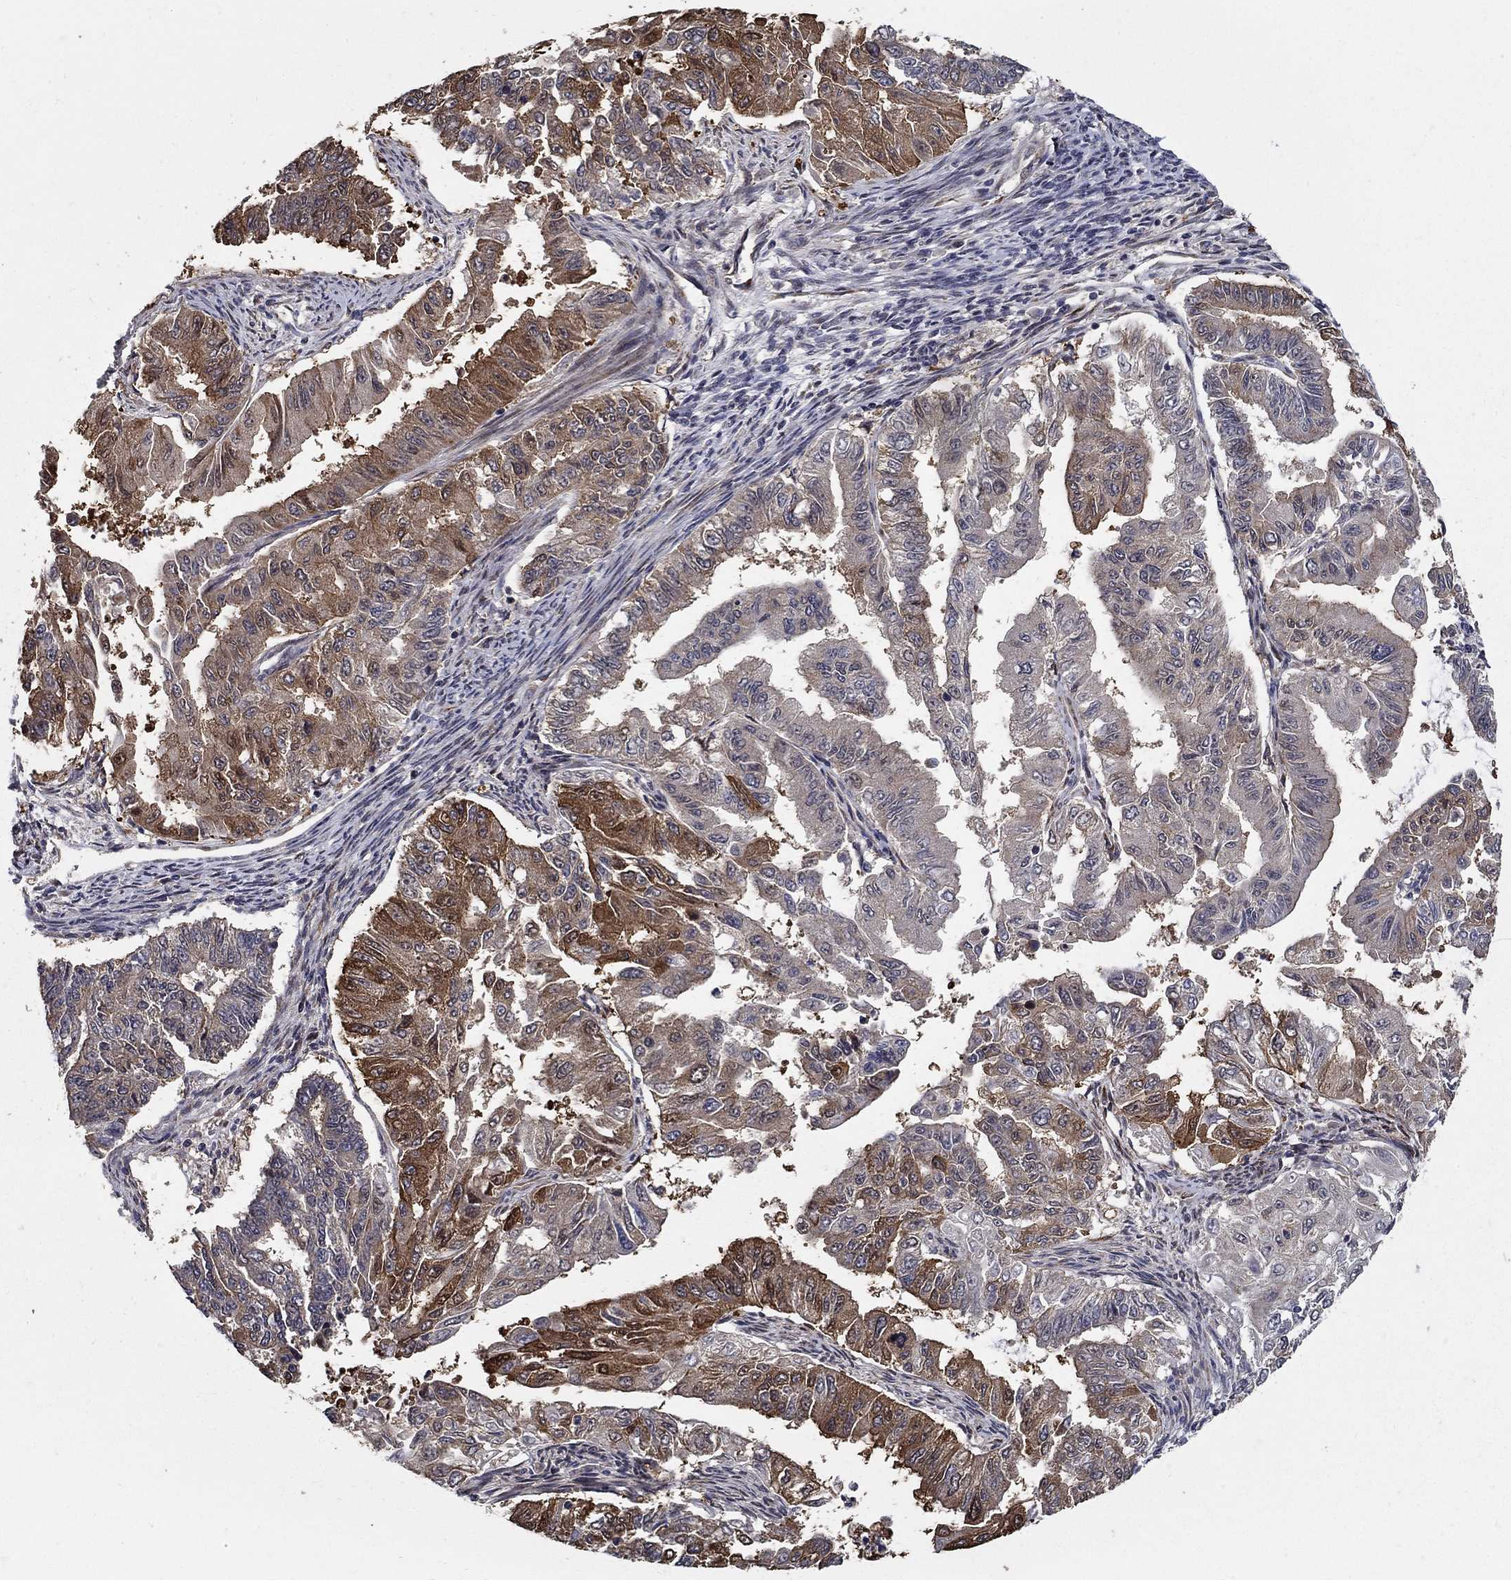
{"staining": {"intensity": "strong", "quantity": "25%-75%", "location": "cytoplasmic/membranous"}, "tissue": "endometrial cancer", "cell_type": "Tumor cells", "image_type": "cancer", "snomed": [{"axis": "morphology", "description": "Adenocarcinoma, NOS"}, {"axis": "topography", "description": "Uterus"}], "caption": "Protein expression analysis of human endometrial cancer (adenocarcinoma) reveals strong cytoplasmic/membranous positivity in about 25%-75% of tumor cells.", "gene": "ZNF594", "patient": {"sex": "female", "age": 59}}